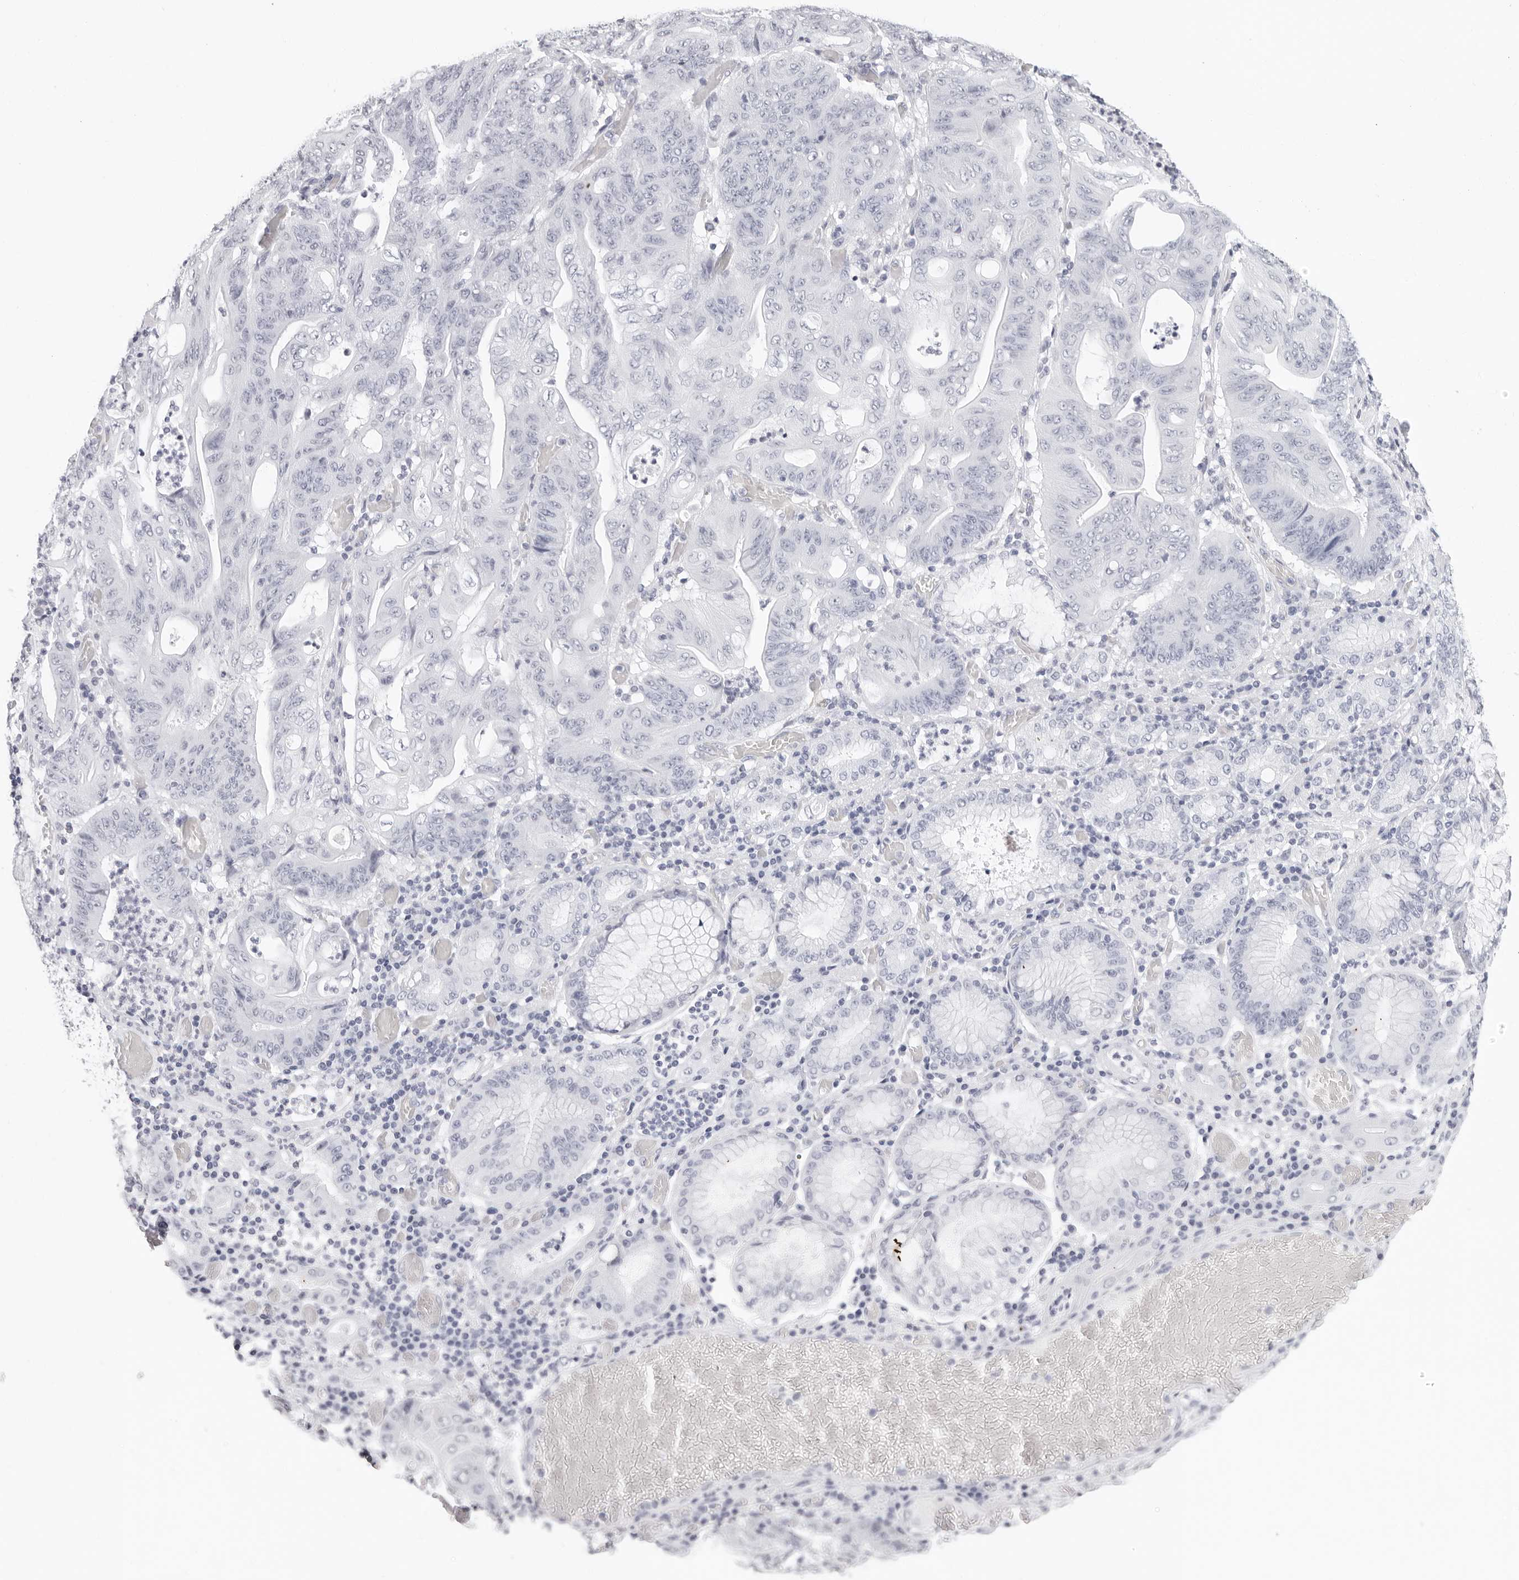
{"staining": {"intensity": "negative", "quantity": "none", "location": "none"}, "tissue": "stomach cancer", "cell_type": "Tumor cells", "image_type": "cancer", "snomed": [{"axis": "morphology", "description": "Adenocarcinoma, NOS"}, {"axis": "topography", "description": "Stomach"}], "caption": "Immunohistochemistry of stomach cancer (adenocarcinoma) displays no staining in tumor cells. (Immunohistochemistry (ihc), brightfield microscopy, high magnification).", "gene": "AGMAT", "patient": {"sex": "female", "age": 73}}